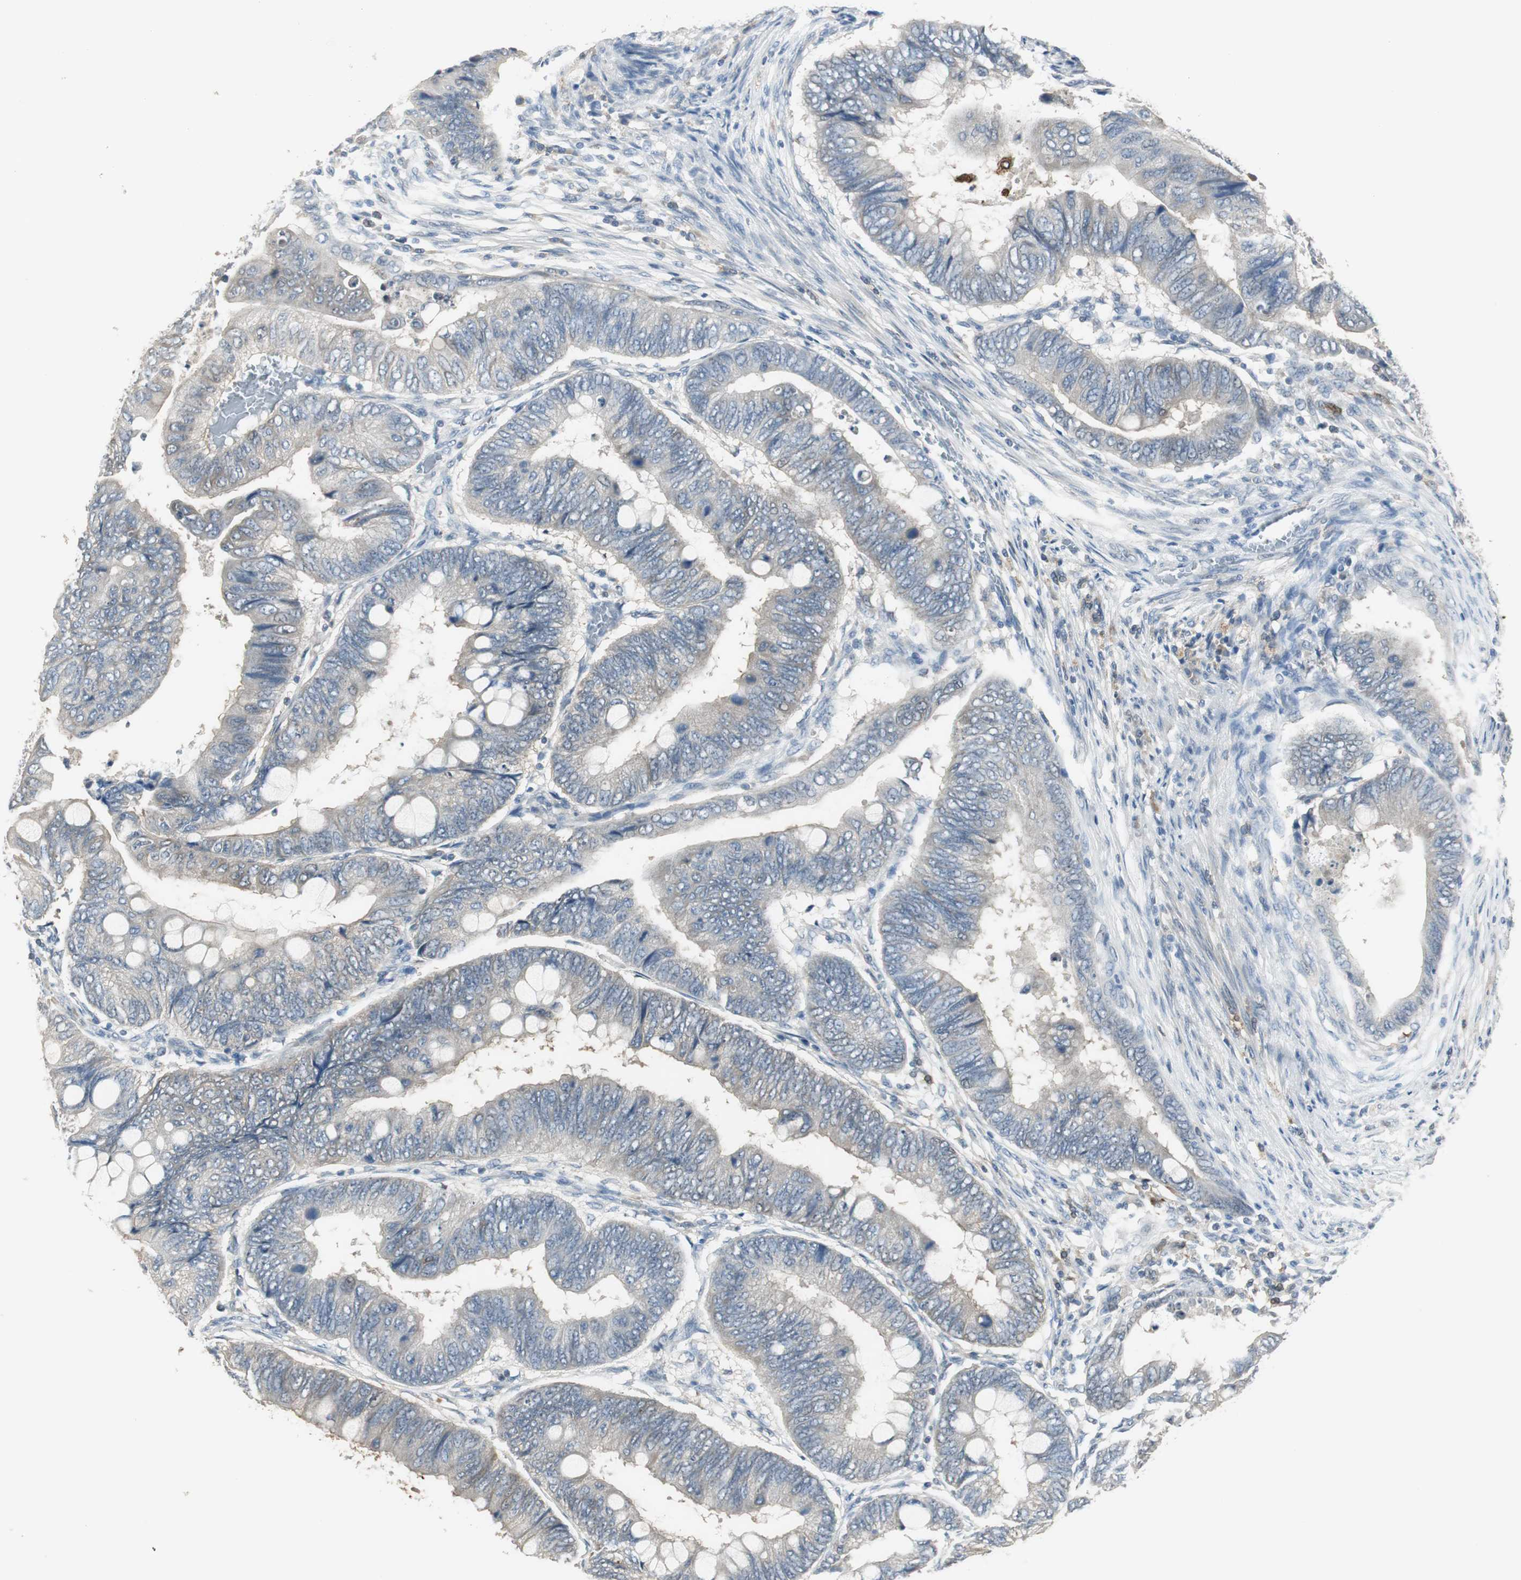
{"staining": {"intensity": "weak", "quantity": "<25%", "location": "cytoplasmic/membranous"}, "tissue": "colorectal cancer", "cell_type": "Tumor cells", "image_type": "cancer", "snomed": [{"axis": "morphology", "description": "Normal tissue, NOS"}, {"axis": "morphology", "description": "Adenocarcinoma, NOS"}, {"axis": "topography", "description": "Rectum"}, {"axis": "topography", "description": "Peripheral nerve tissue"}], "caption": "Tumor cells are negative for protein expression in human colorectal cancer (adenocarcinoma).", "gene": "MSTO1", "patient": {"sex": "male", "age": 92}}